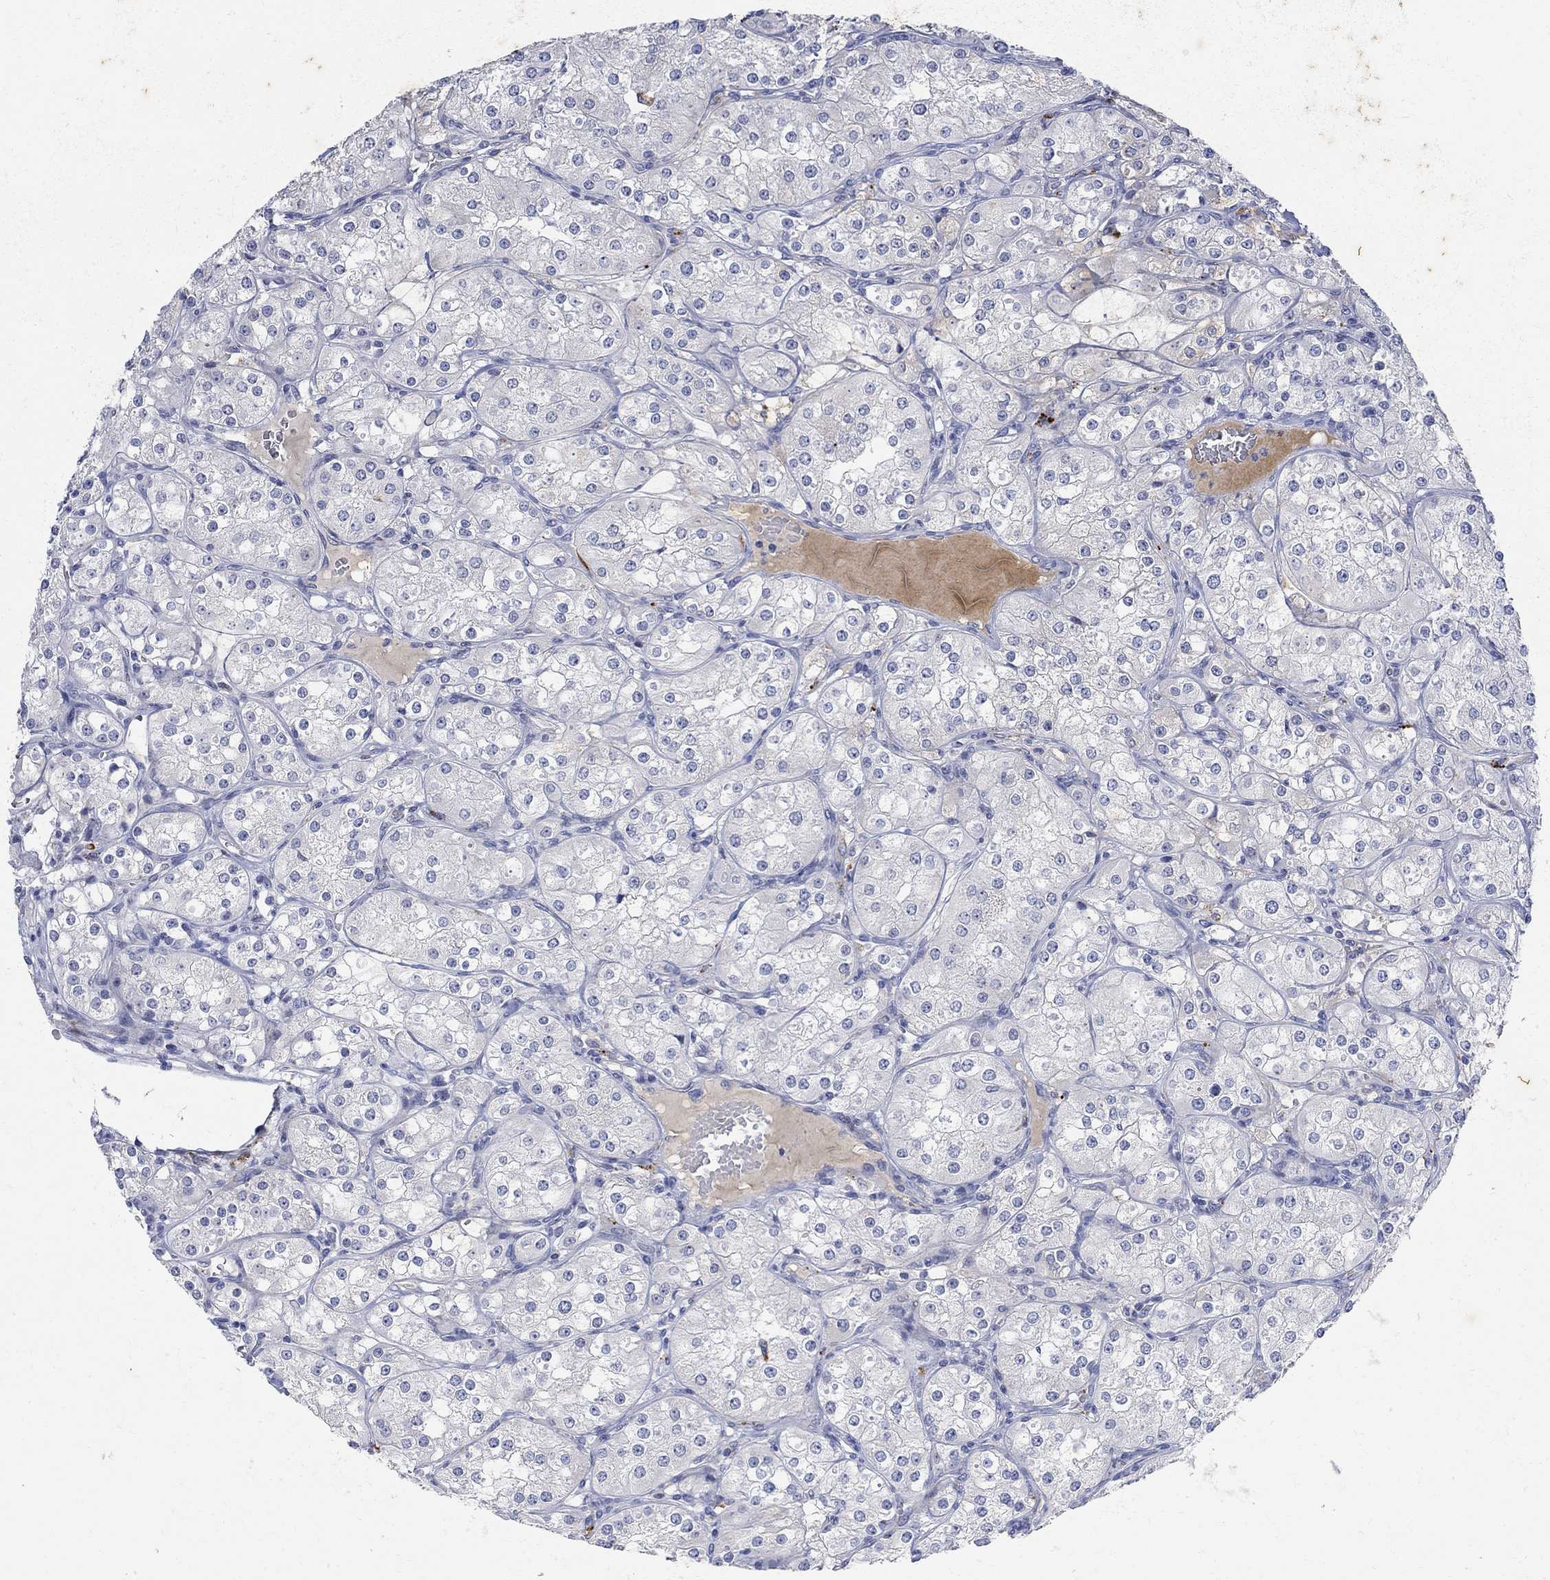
{"staining": {"intensity": "negative", "quantity": "none", "location": "none"}, "tissue": "renal cancer", "cell_type": "Tumor cells", "image_type": "cancer", "snomed": [{"axis": "morphology", "description": "Adenocarcinoma, NOS"}, {"axis": "topography", "description": "Kidney"}], "caption": "A histopathology image of human renal adenocarcinoma is negative for staining in tumor cells.", "gene": "FNDC5", "patient": {"sex": "male", "age": 77}}